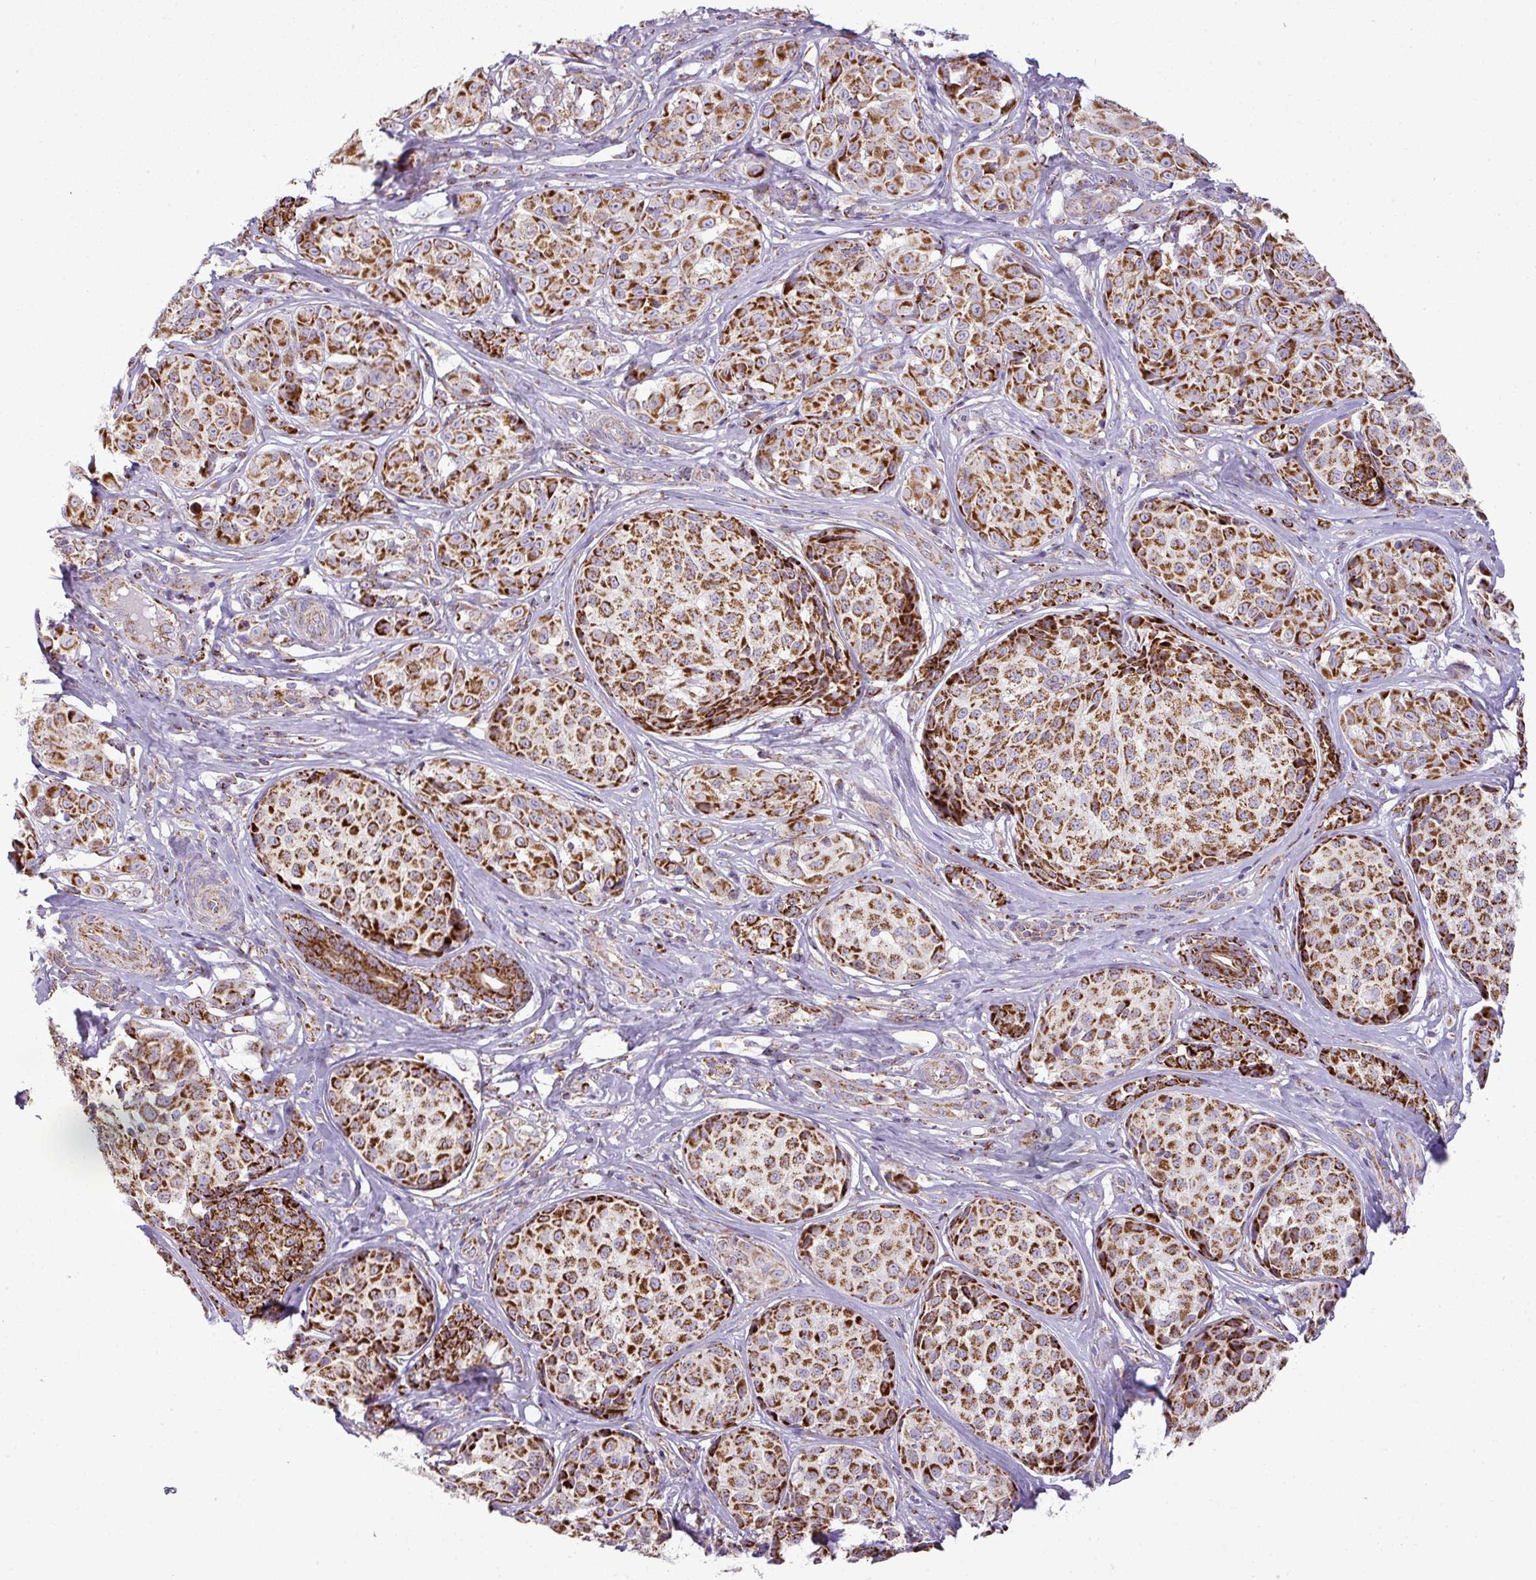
{"staining": {"intensity": "strong", "quantity": ">75%", "location": "cytoplasmic/membranous"}, "tissue": "melanoma", "cell_type": "Tumor cells", "image_type": "cancer", "snomed": [{"axis": "morphology", "description": "Malignant melanoma, NOS"}, {"axis": "topography", "description": "Skin"}], "caption": "There is high levels of strong cytoplasmic/membranous positivity in tumor cells of melanoma, as demonstrated by immunohistochemical staining (brown color).", "gene": "ZNF81", "patient": {"sex": "female", "age": 35}}